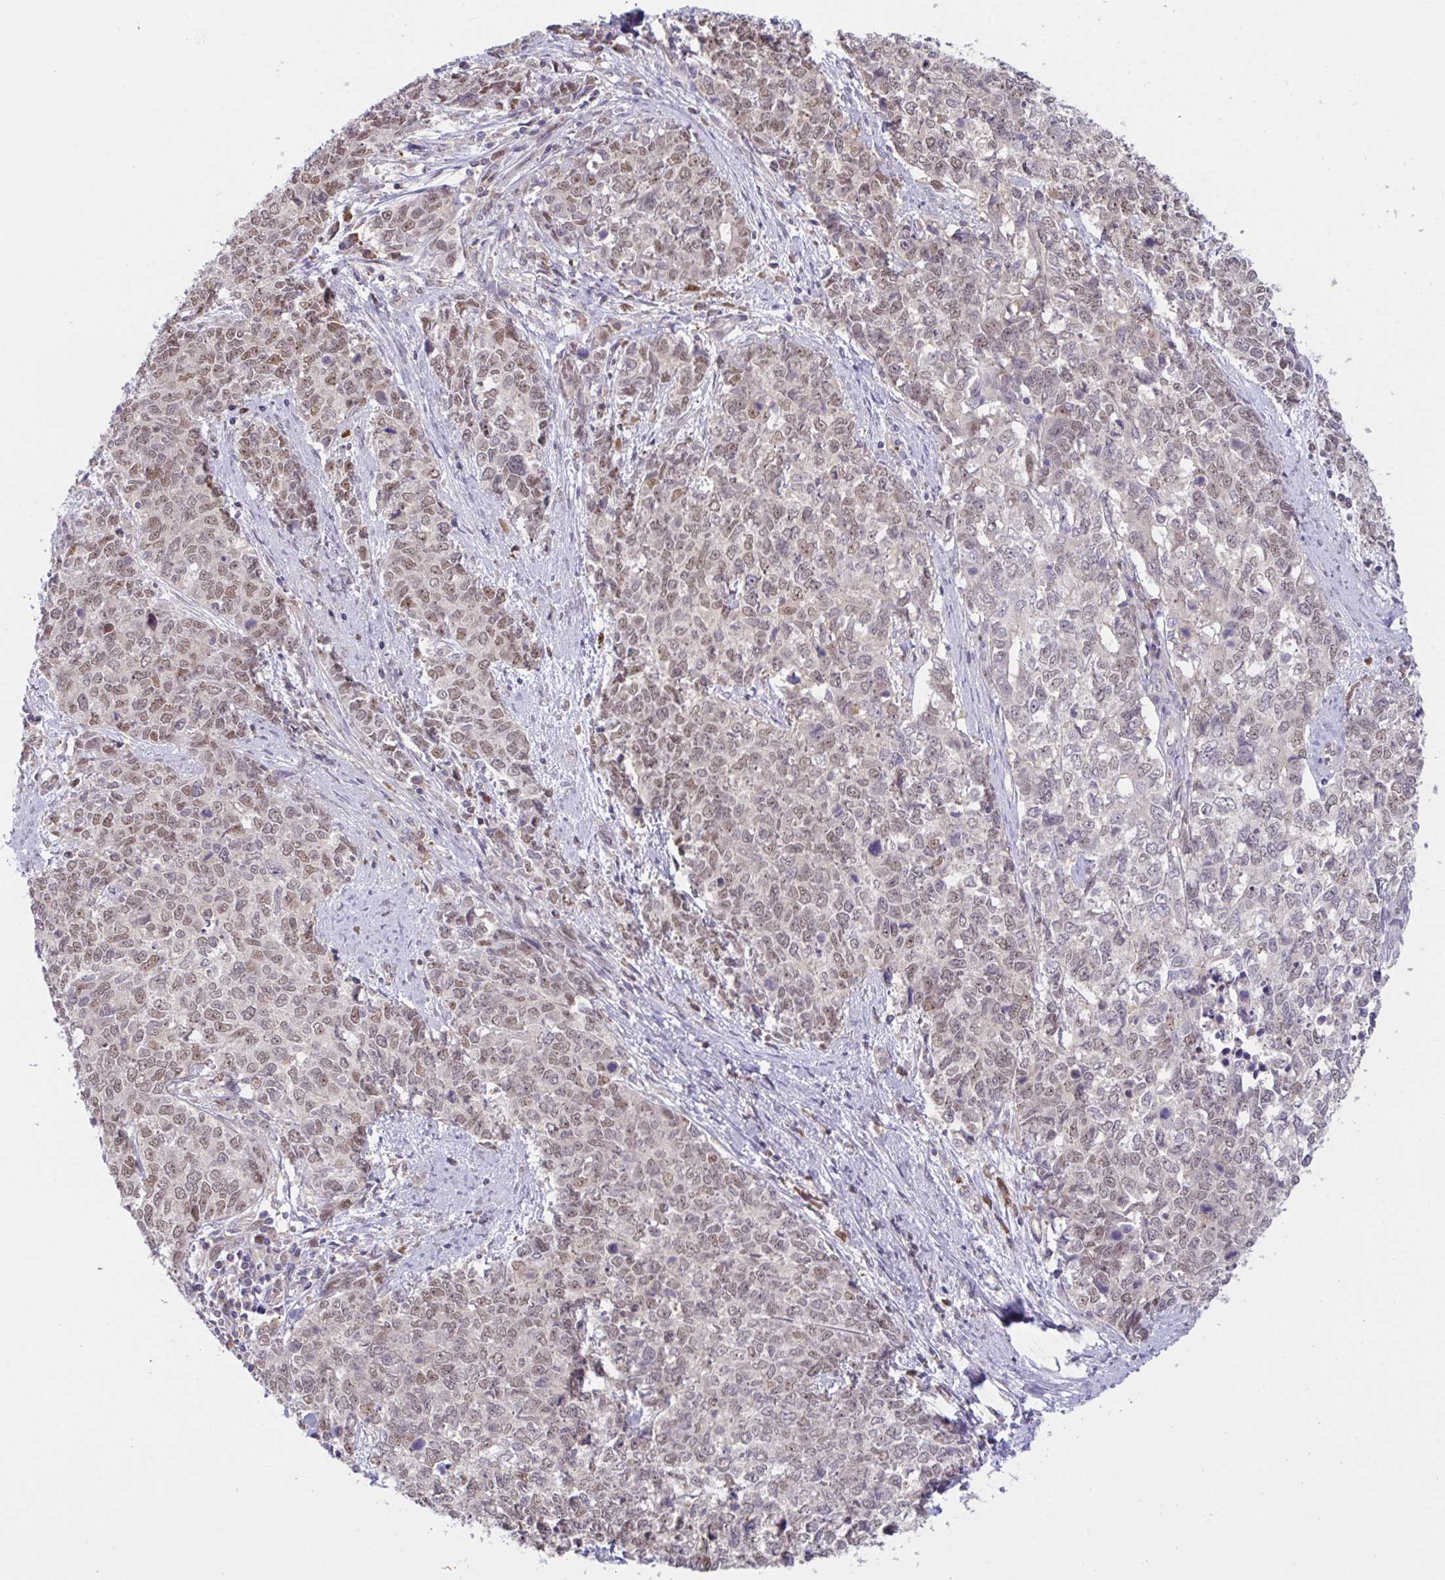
{"staining": {"intensity": "weak", "quantity": ">75%", "location": "nuclear"}, "tissue": "cervical cancer", "cell_type": "Tumor cells", "image_type": "cancer", "snomed": [{"axis": "morphology", "description": "Adenocarcinoma, NOS"}, {"axis": "topography", "description": "Cervix"}], "caption": "This is an image of immunohistochemistry (IHC) staining of cervical adenocarcinoma, which shows weak positivity in the nuclear of tumor cells.", "gene": "ZNF444", "patient": {"sex": "female", "age": 63}}